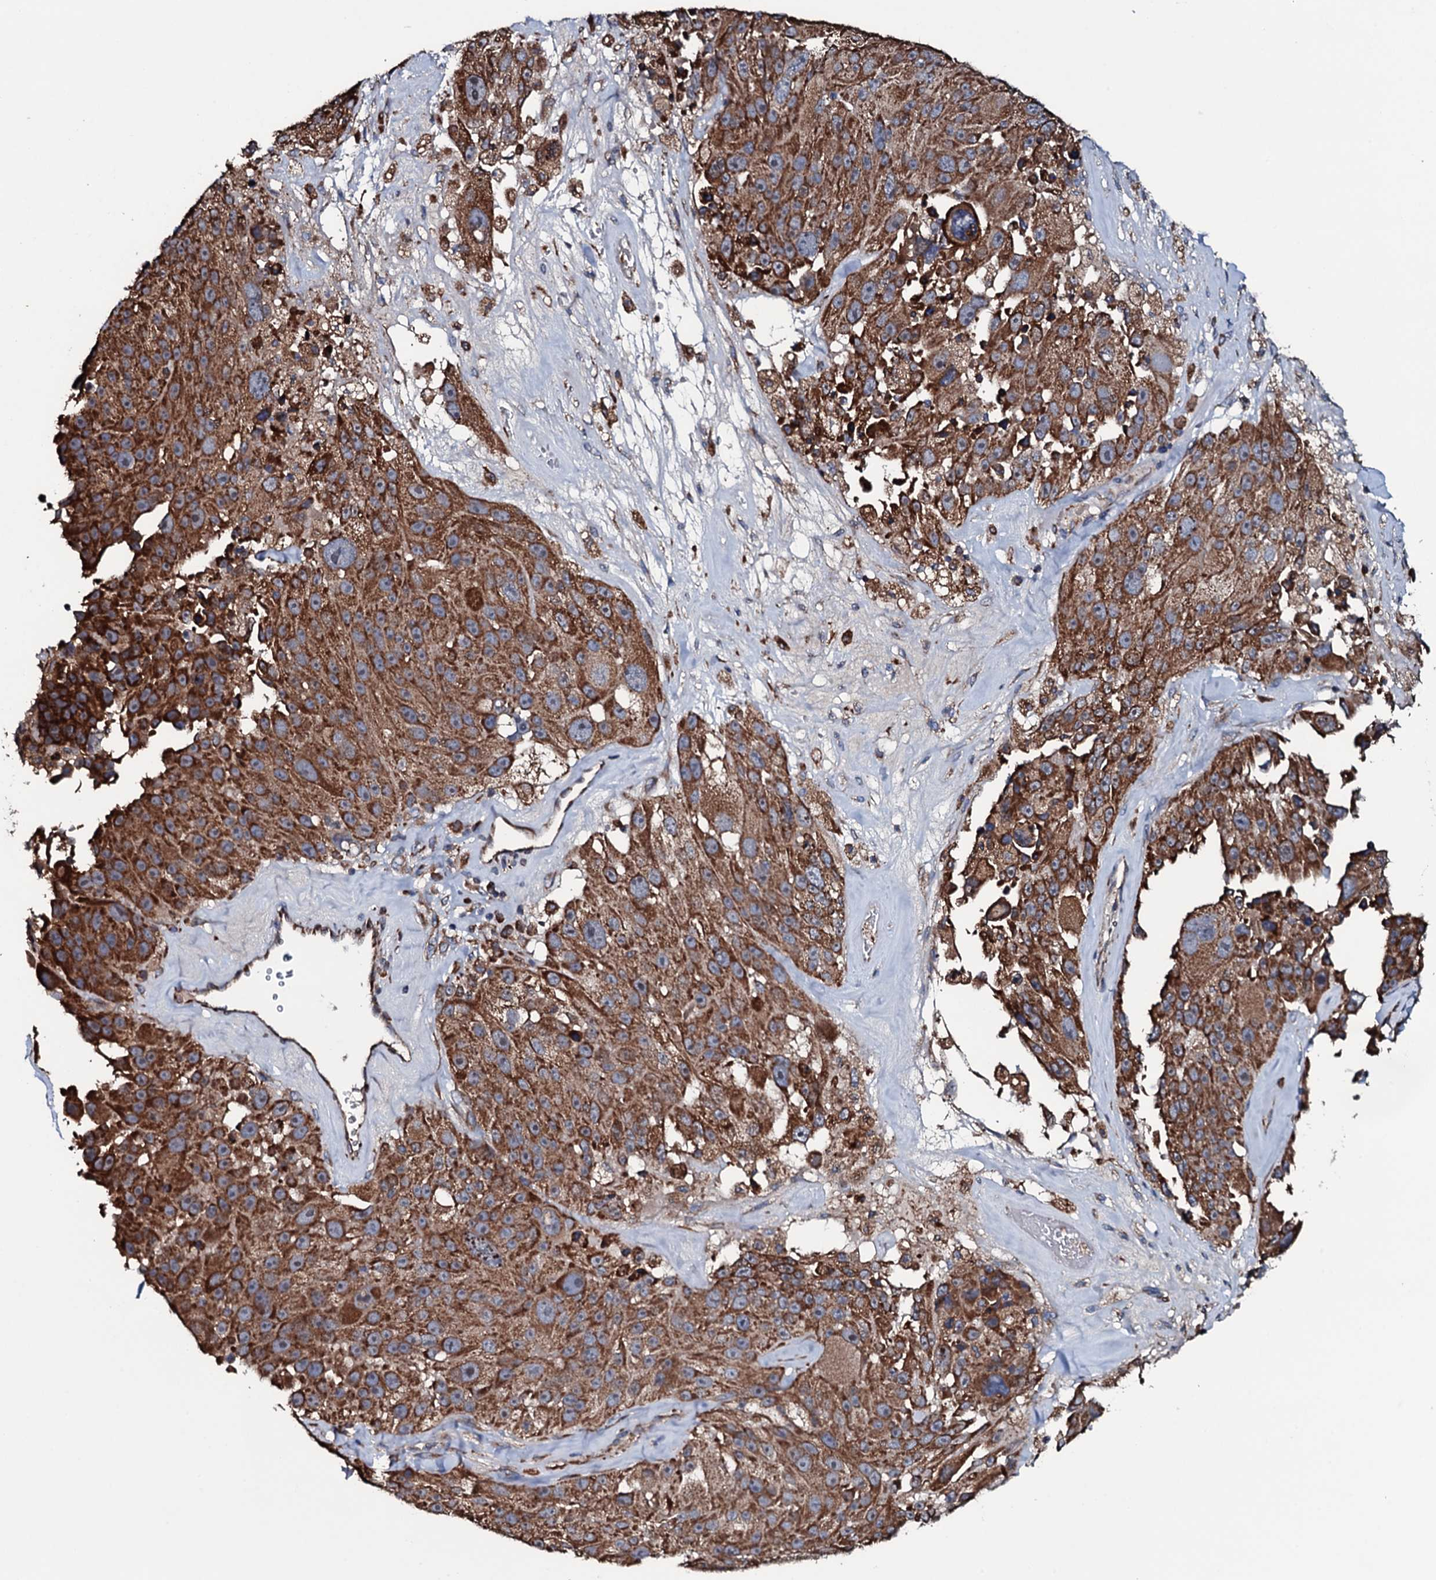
{"staining": {"intensity": "strong", "quantity": ">75%", "location": "cytoplasmic/membranous"}, "tissue": "melanoma", "cell_type": "Tumor cells", "image_type": "cancer", "snomed": [{"axis": "morphology", "description": "Malignant melanoma, Metastatic site"}, {"axis": "topography", "description": "Lymph node"}], "caption": "Strong cytoplasmic/membranous protein positivity is present in approximately >75% of tumor cells in melanoma.", "gene": "RAB12", "patient": {"sex": "male", "age": 62}}